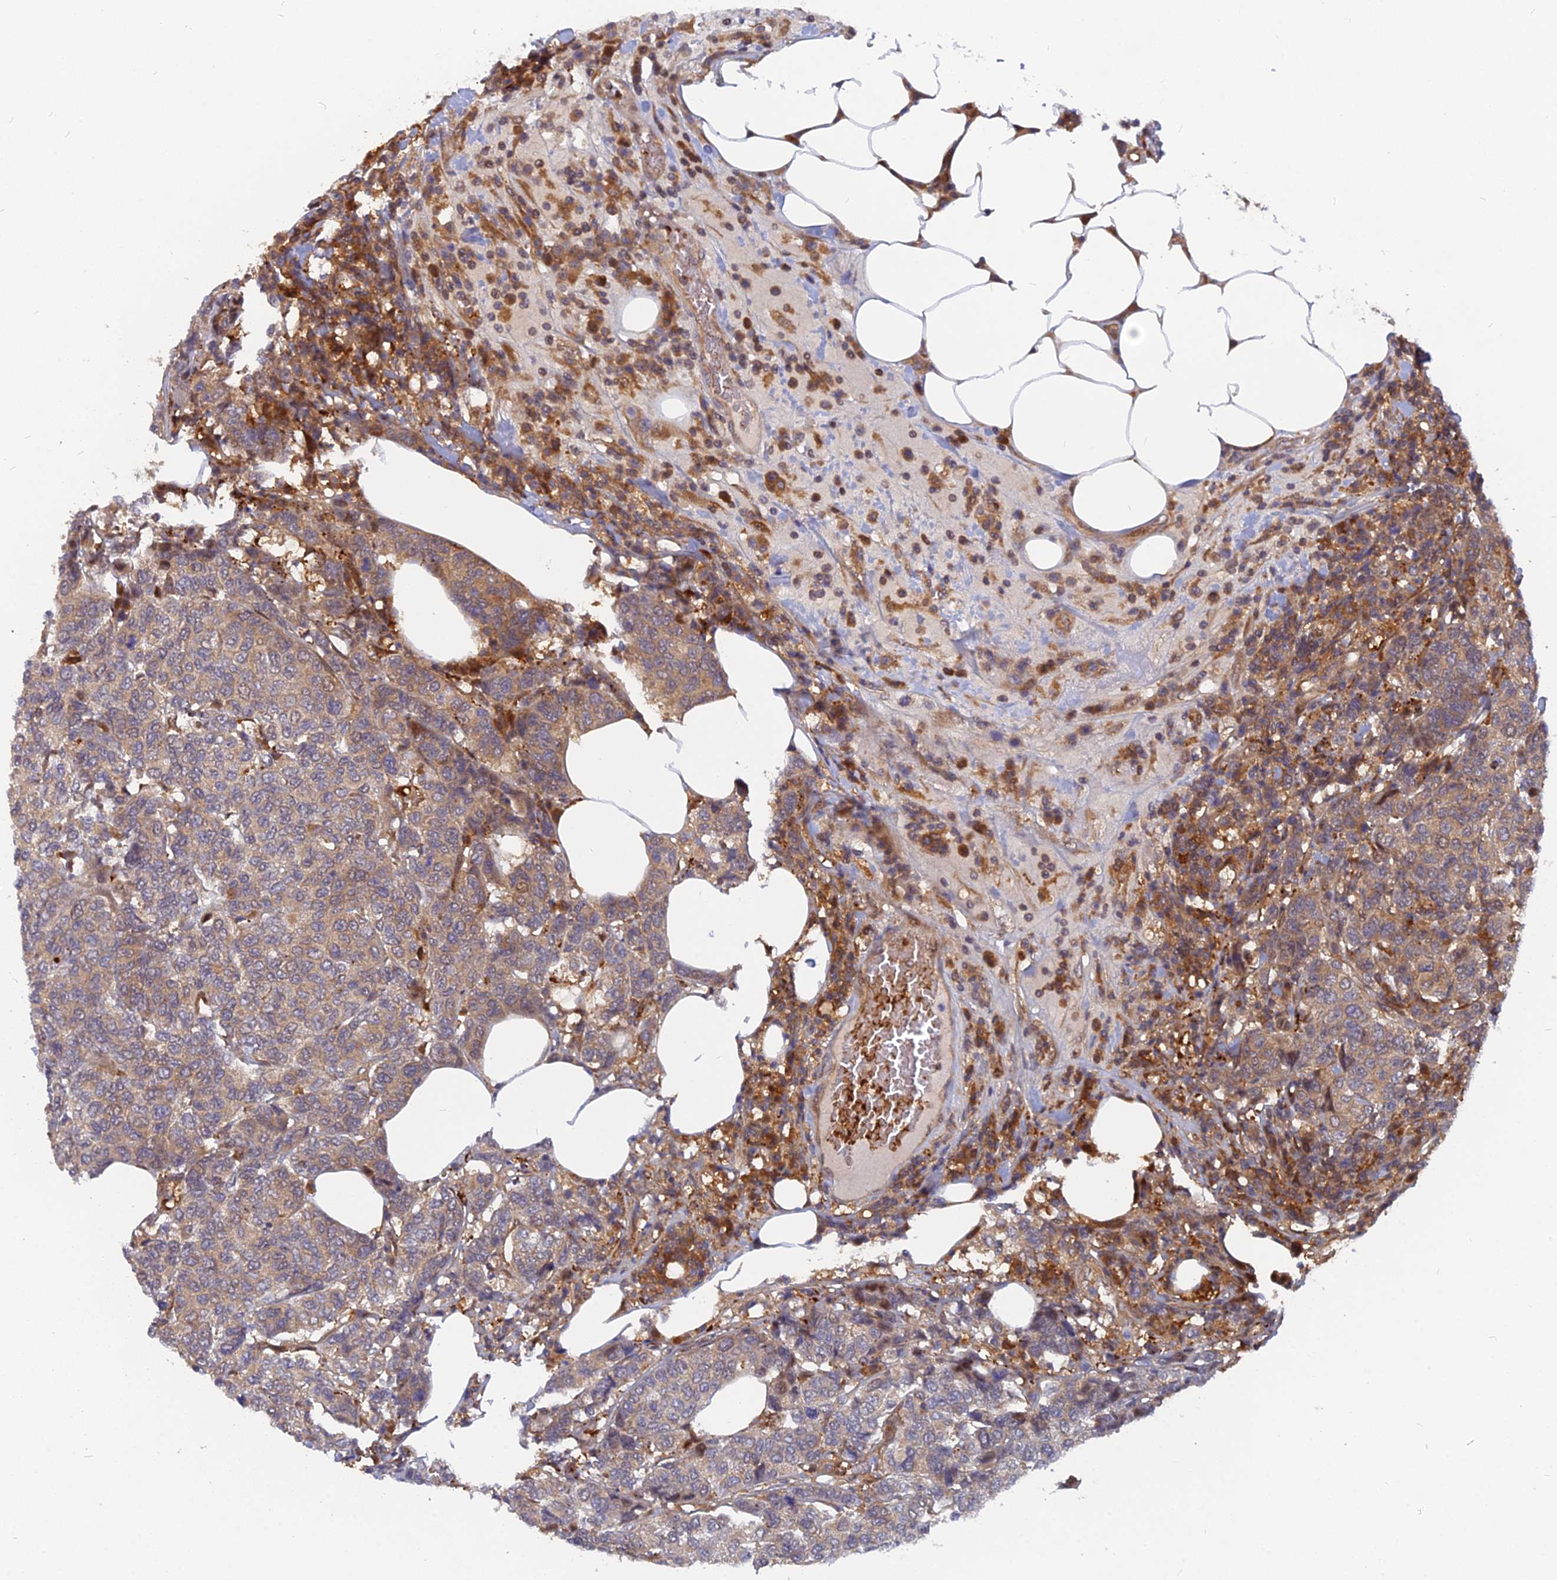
{"staining": {"intensity": "moderate", "quantity": "<25%", "location": "cytoplasmic/membranous"}, "tissue": "breast cancer", "cell_type": "Tumor cells", "image_type": "cancer", "snomed": [{"axis": "morphology", "description": "Duct carcinoma"}, {"axis": "topography", "description": "Breast"}], "caption": "Breast infiltrating ductal carcinoma stained with DAB IHC demonstrates low levels of moderate cytoplasmic/membranous staining in approximately <25% of tumor cells.", "gene": "ARL2BP", "patient": {"sex": "female", "age": 55}}